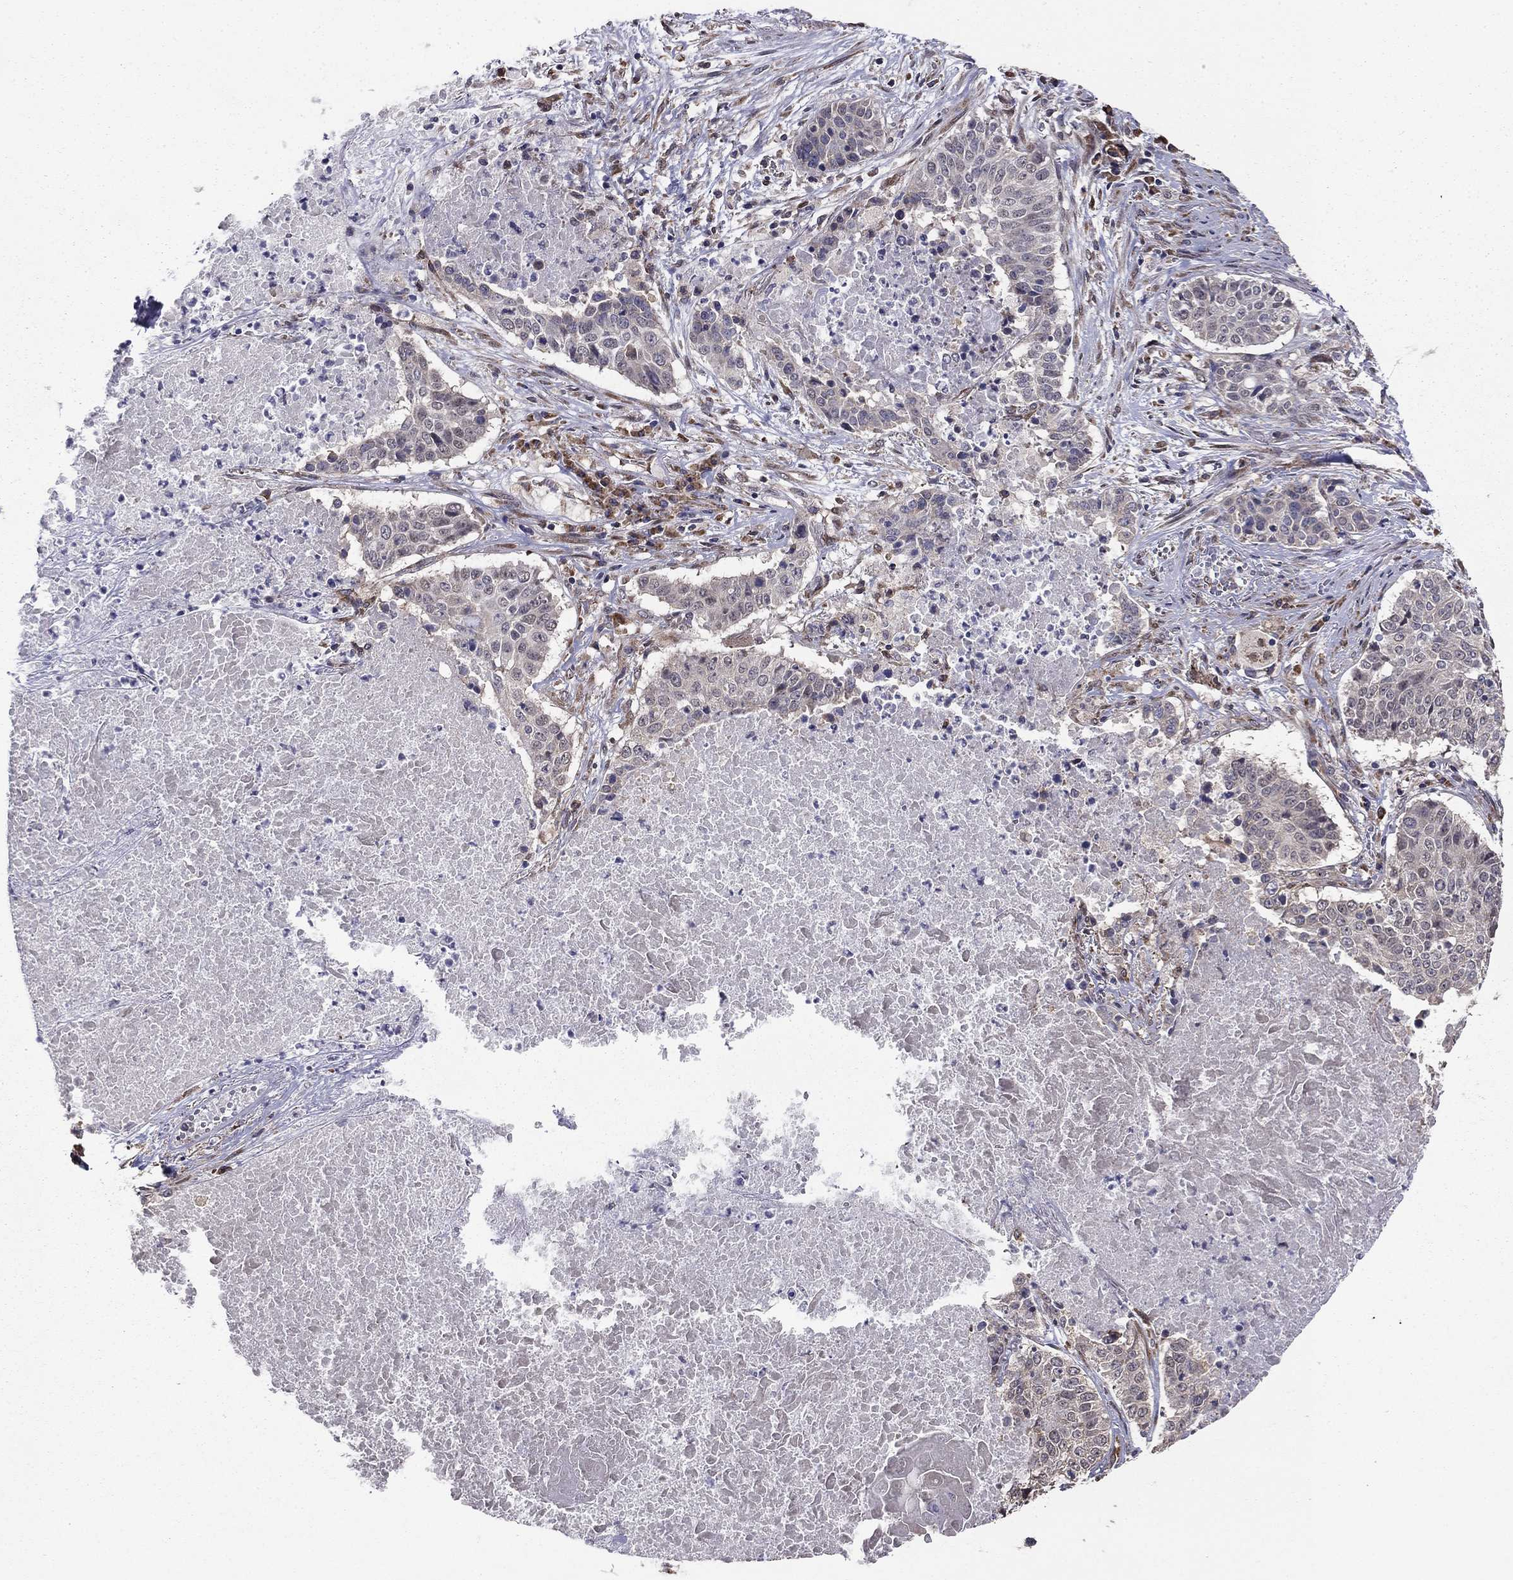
{"staining": {"intensity": "negative", "quantity": "none", "location": "none"}, "tissue": "lung cancer", "cell_type": "Tumor cells", "image_type": "cancer", "snomed": [{"axis": "morphology", "description": "Squamous cell carcinoma, NOS"}, {"axis": "topography", "description": "Lung"}], "caption": "Immunohistochemistry (IHC) photomicrograph of lung cancer (squamous cell carcinoma) stained for a protein (brown), which exhibits no staining in tumor cells. (Brightfield microscopy of DAB (3,3'-diaminobenzidine) IHC at high magnification).", "gene": "NKIRAS1", "patient": {"sex": "male", "age": 64}}